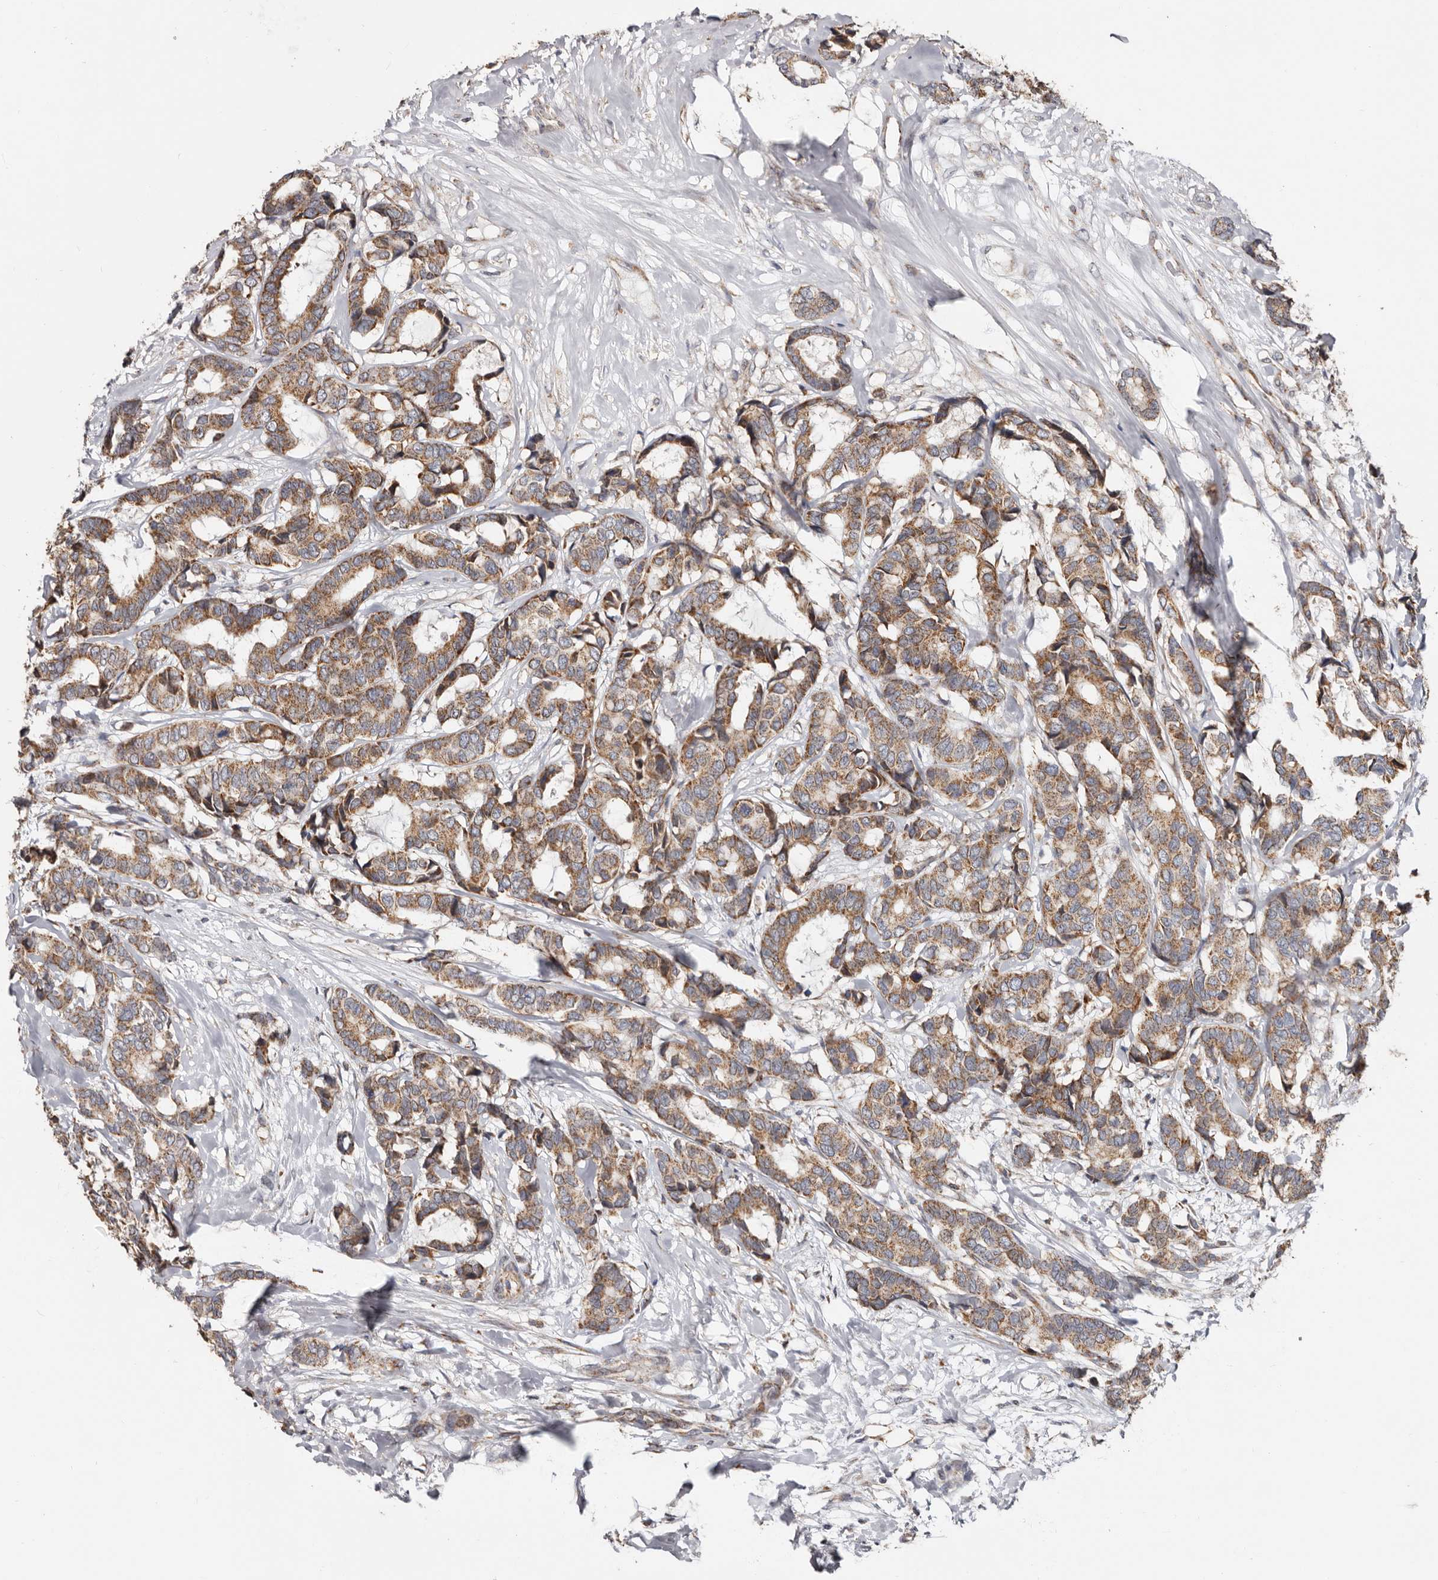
{"staining": {"intensity": "moderate", "quantity": ">75%", "location": "cytoplasmic/membranous"}, "tissue": "breast cancer", "cell_type": "Tumor cells", "image_type": "cancer", "snomed": [{"axis": "morphology", "description": "Duct carcinoma"}, {"axis": "topography", "description": "Breast"}], "caption": "DAB (3,3'-diaminobenzidine) immunohistochemical staining of breast cancer (infiltrating ductal carcinoma) reveals moderate cytoplasmic/membranous protein expression in approximately >75% of tumor cells. (brown staining indicates protein expression, while blue staining denotes nuclei).", "gene": "MRPL18", "patient": {"sex": "female", "age": 87}}